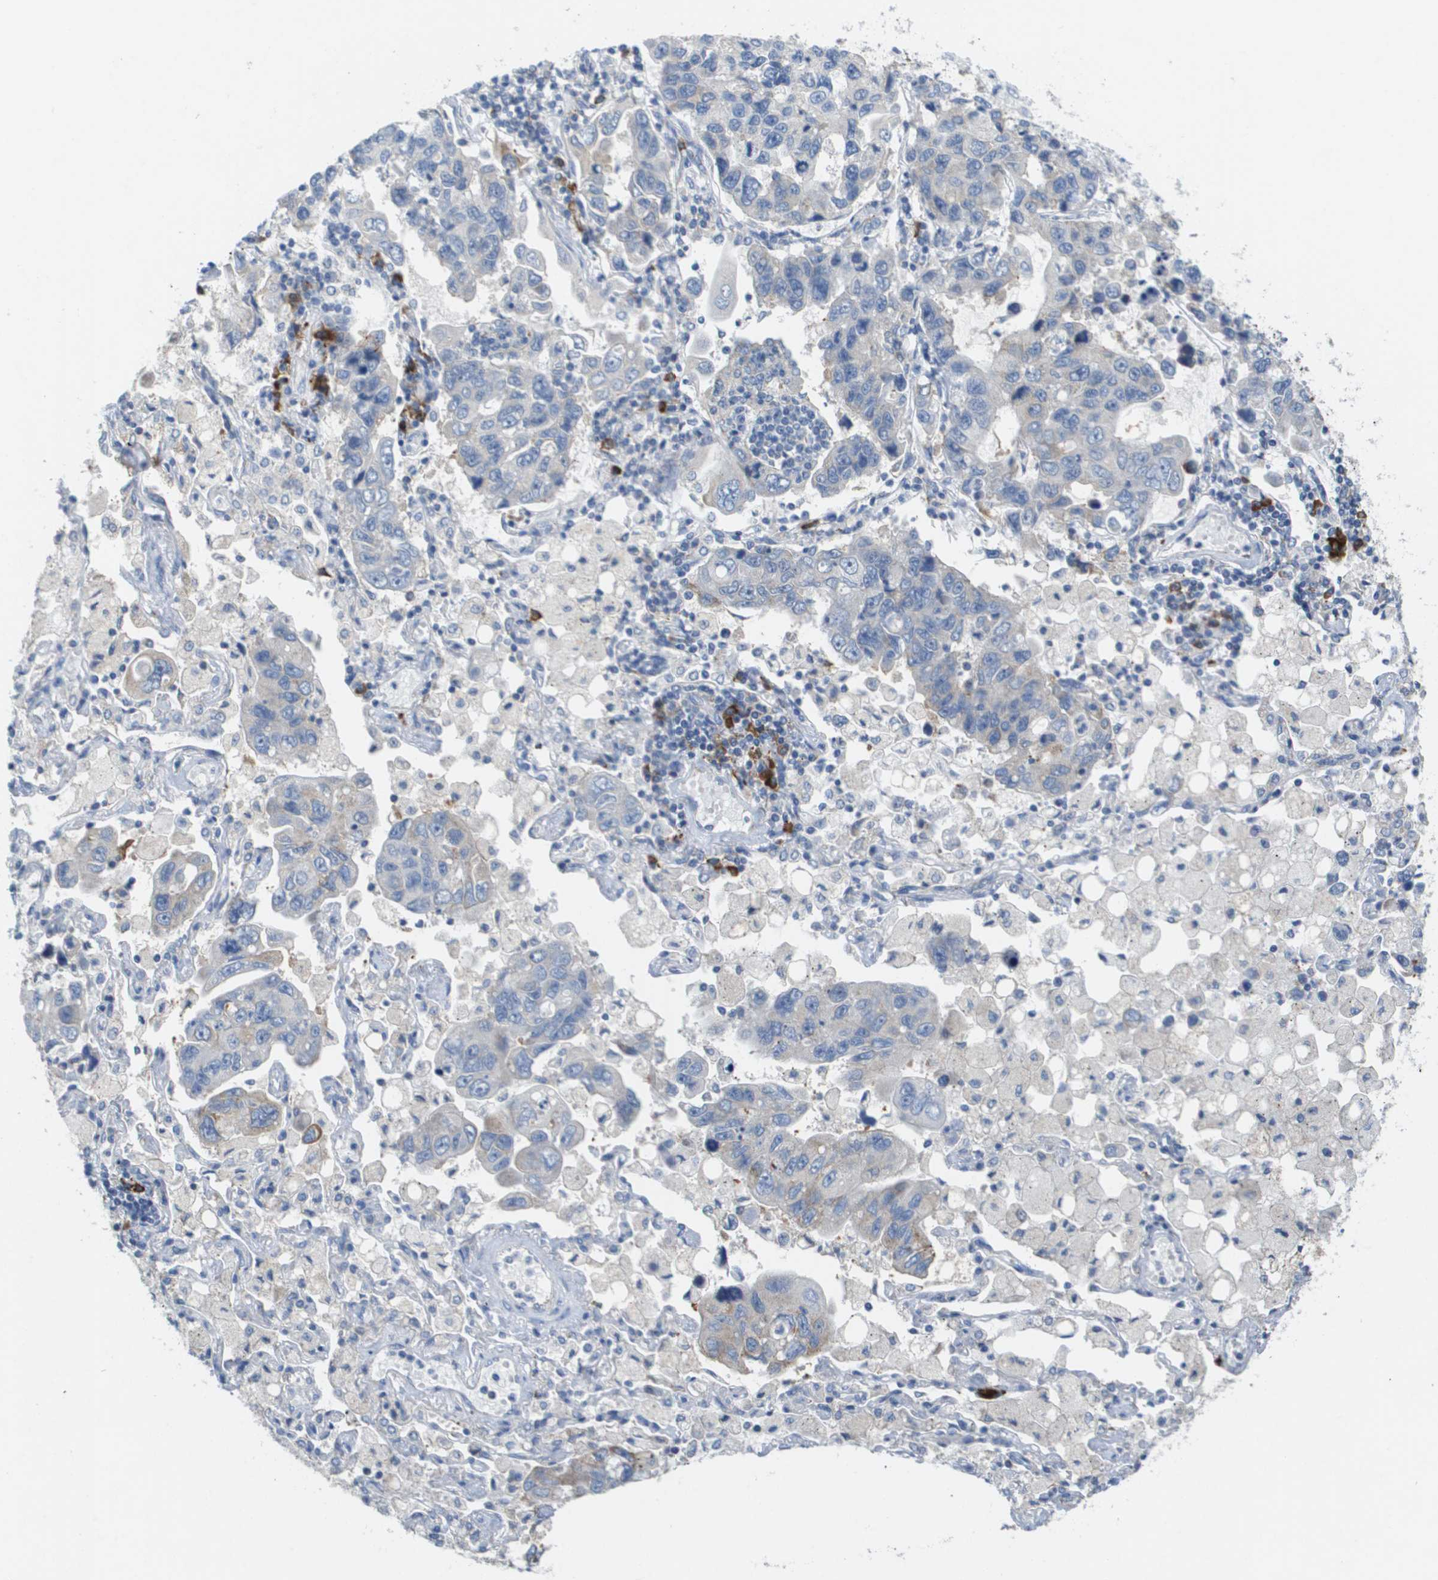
{"staining": {"intensity": "weak", "quantity": "<25%", "location": "cytoplasmic/membranous"}, "tissue": "lung cancer", "cell_type": "Tumor cells", "image_type": "cancer", "snomed": [{"axis": "morphology", "description": "Adenocarcinoma, NOS"}, {"axis": "topography", "description": "Lung"}], "caption": "Immunohistochemical staining of human lung cancer exhibits no significant staining in tumor cells.", "gene": "CD3G", "patient": {"sex": "male", "age": 64}}